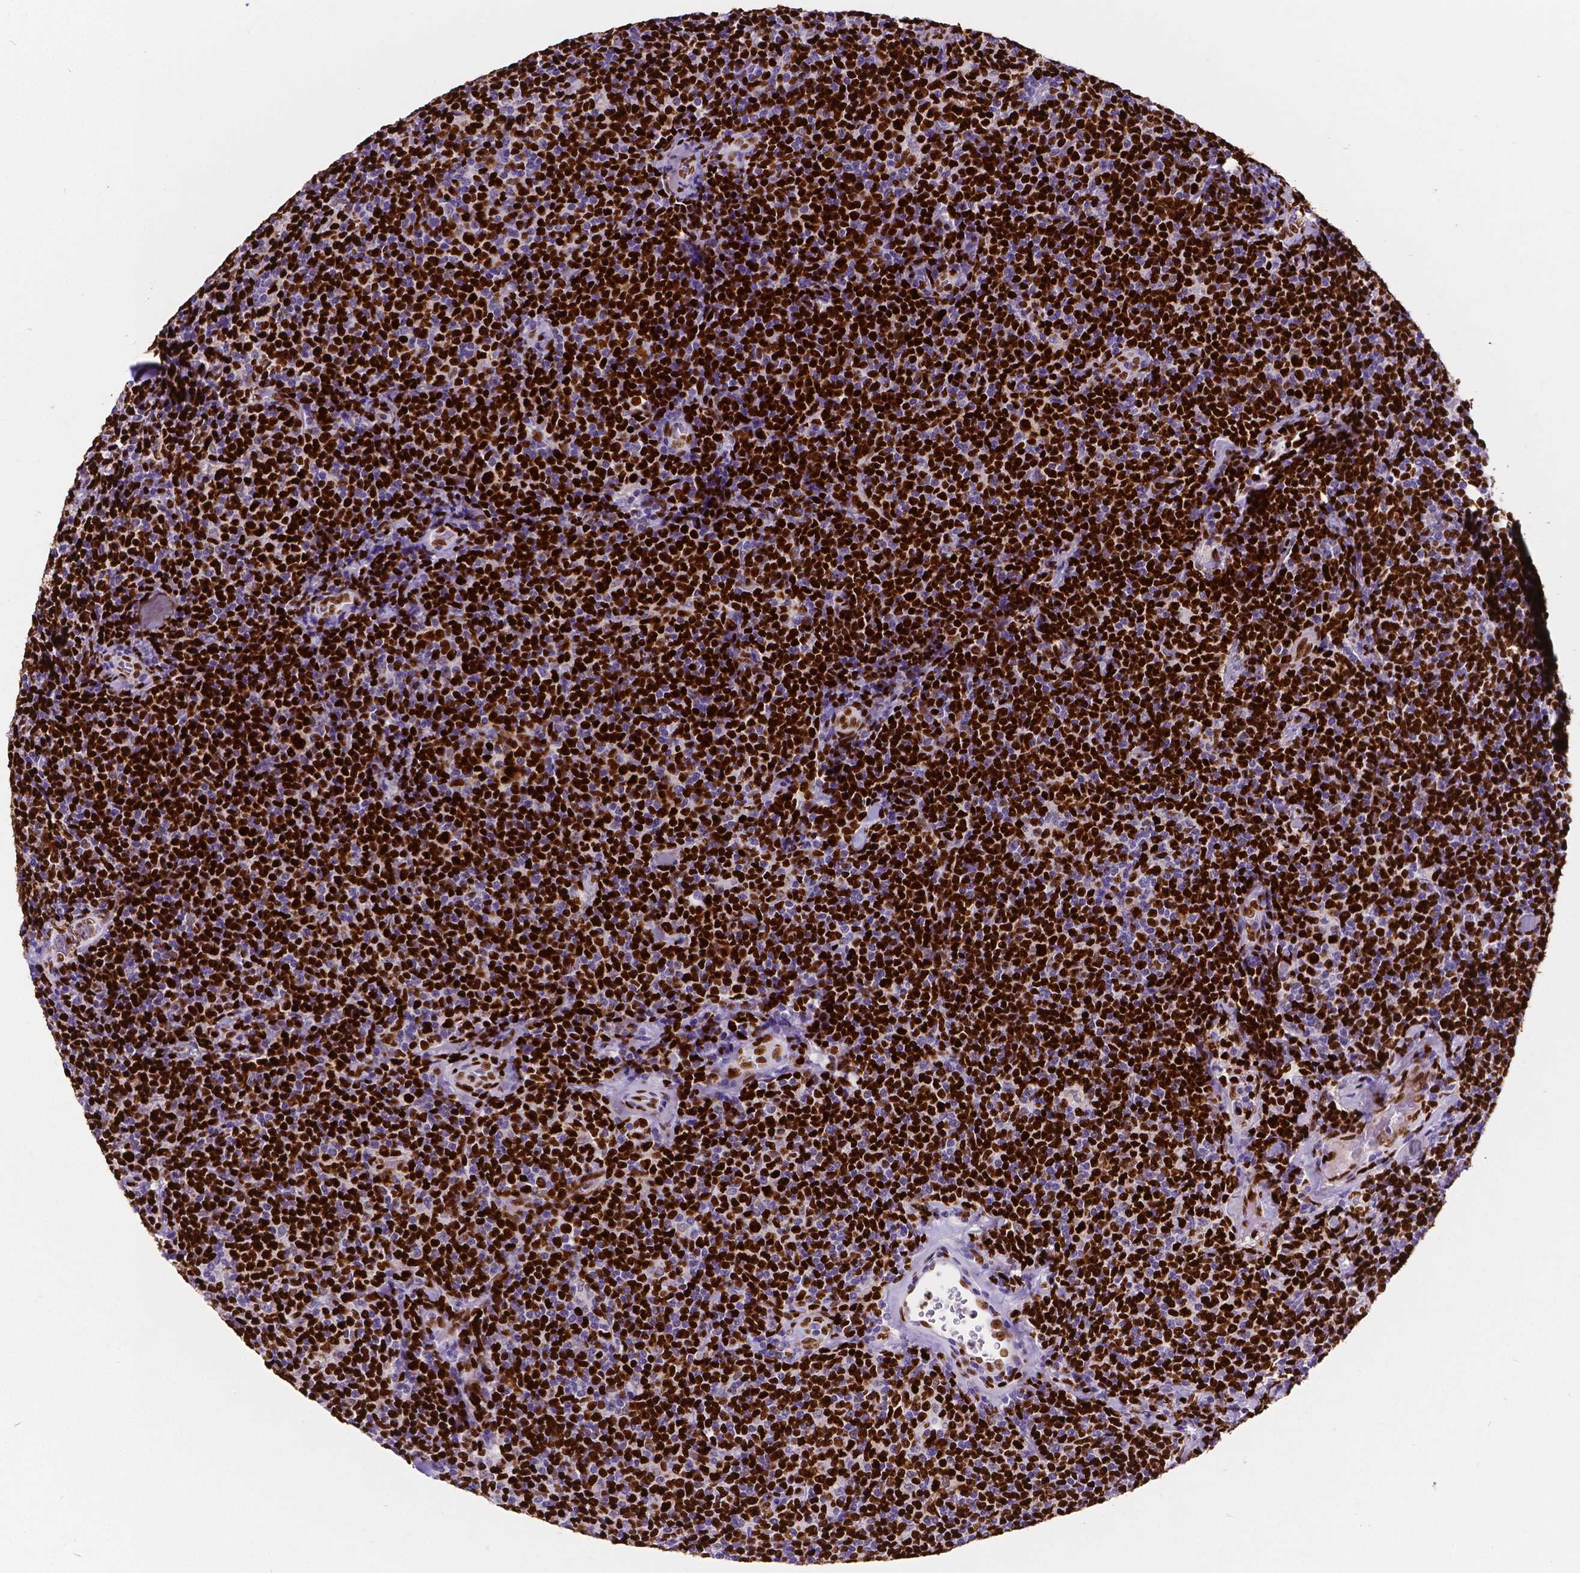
{"staining": {"intensity": "strong", "quantity": ">75%", "location": "nuclear"}, "tissue": "lymphoma", "cell_type": "Tumor cells", "image_type": "cancer", "snomed": [{"axis": "morphology", "description": "Malignant lymphoma, non-Hodgkin's type, Low grade"}, {"axis": "topography", "description": "Lymph node"}], "caption": "This image demonstrates immunohistochemistry (IHC) staining of lymphoma, with high strong nuclear staining in about >75% of tumor cells.", "gene": "MEF2C", "patient": {"sex": "female", "age": 56}}